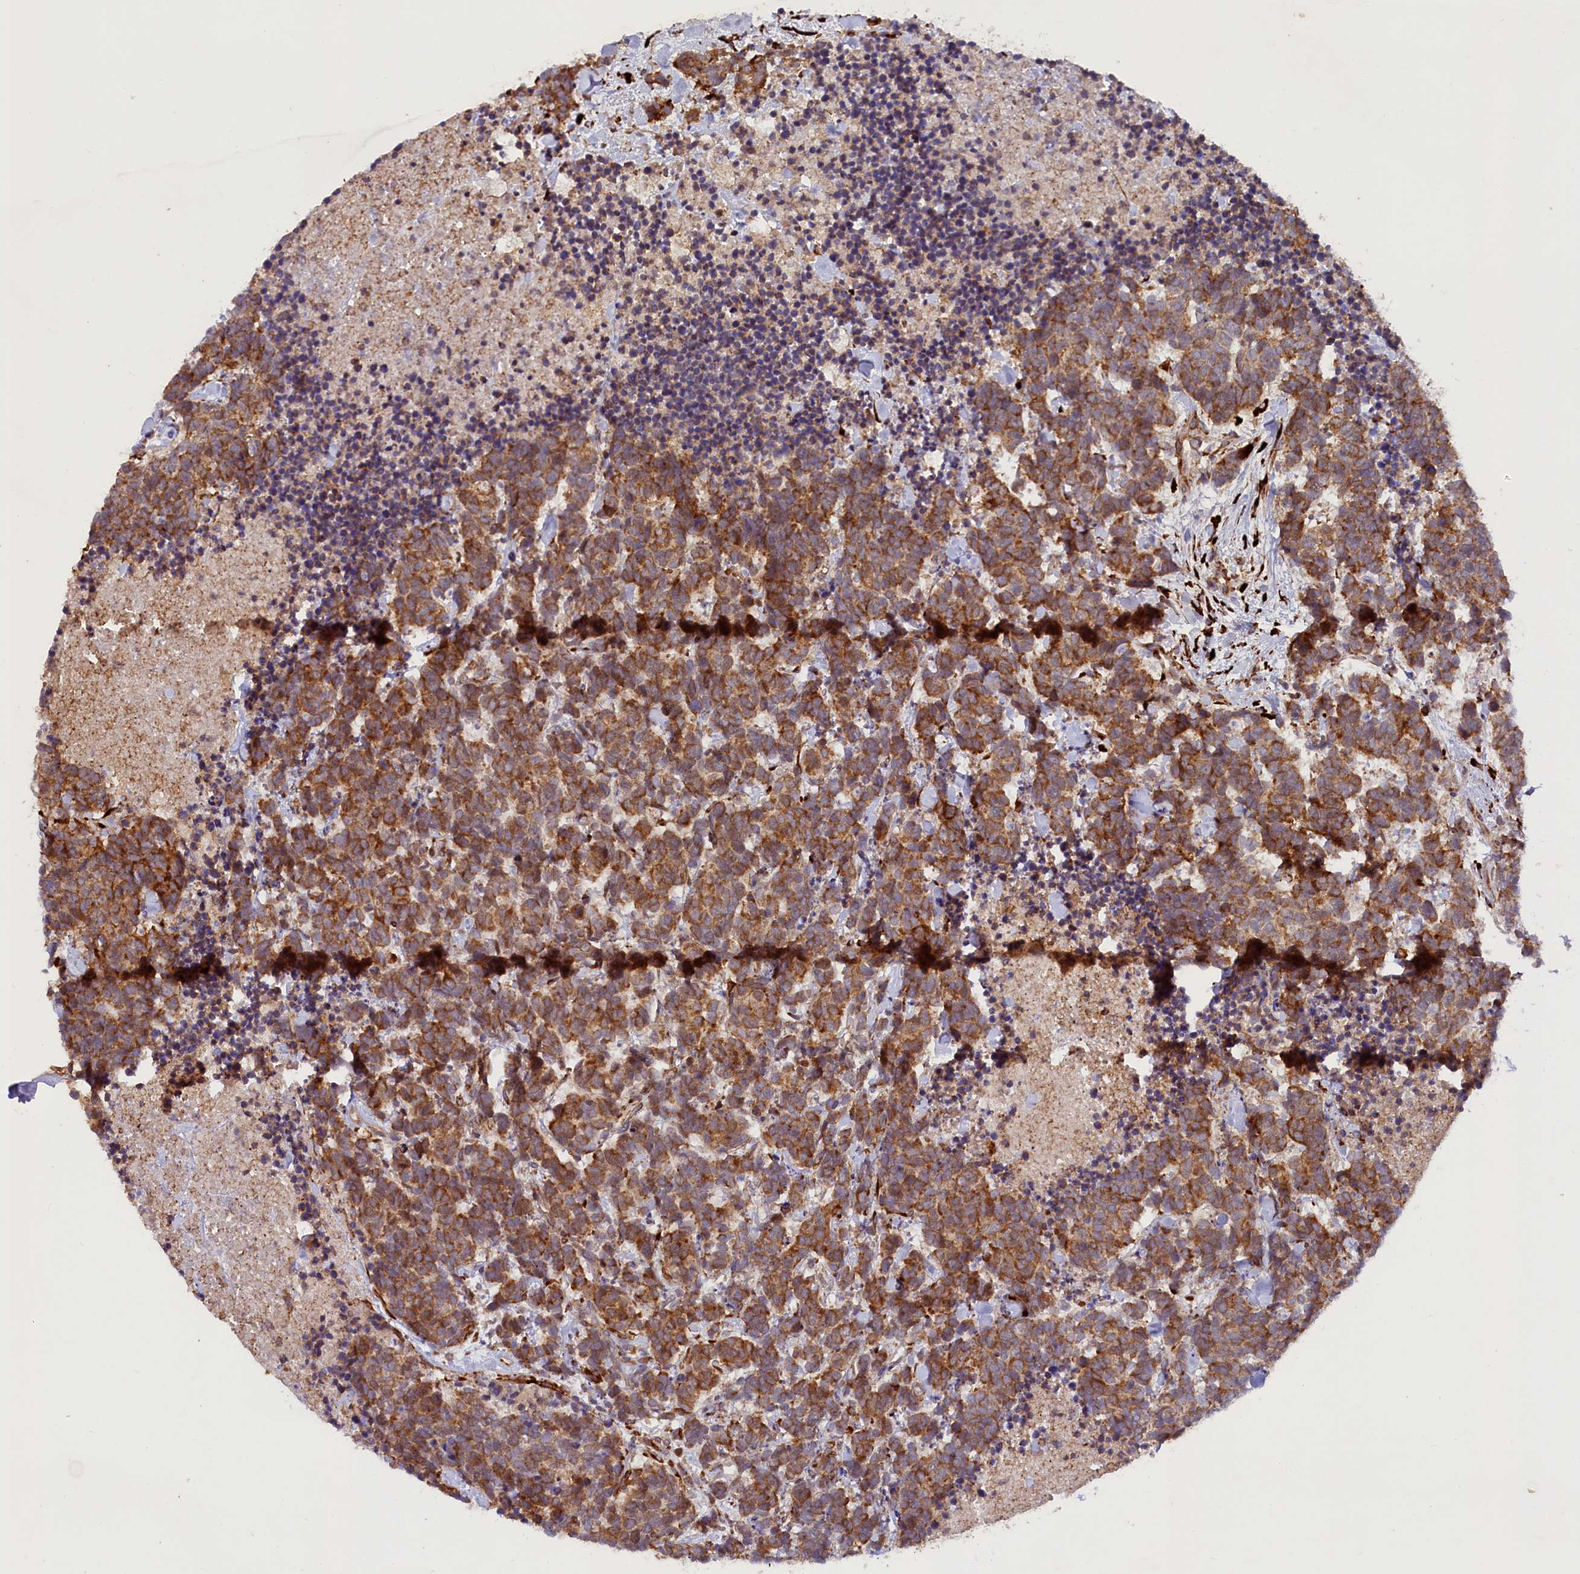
{"staining": {"intensity": "strong", "quantity": ">75%", "location": "cytoplasmic/membranous"}, "tissue": "carcinoid", "cell_type": "Tumor cells", "image_type": "cancer", "snomed": [{"axis": "morphology", "description": "Carcinoma, NOS"}, {"axis": "morphology", "description": "Carcinoid, malignant, NOS"}, {"axis": "topography", "description": "Prostate"}], "caption": "High-magnification brightfield microscopy of carcinoma stained with DAB (3,3'-diaminobenzidine) (brown) and counterstained with hematoxylin (blue). tumor cells exhibit strong cytoplasmic/membranous positivity is present in about>75% of cells. The staining was performed using DAB (3,3'-diaminobenzidine) to visualize the protein expression in brown, while the nuclei were stained in blue with hematoxylin (Magnification: 20x).", "gene": "SSC5D", "patient": {"sex": "male", "age": 57}}